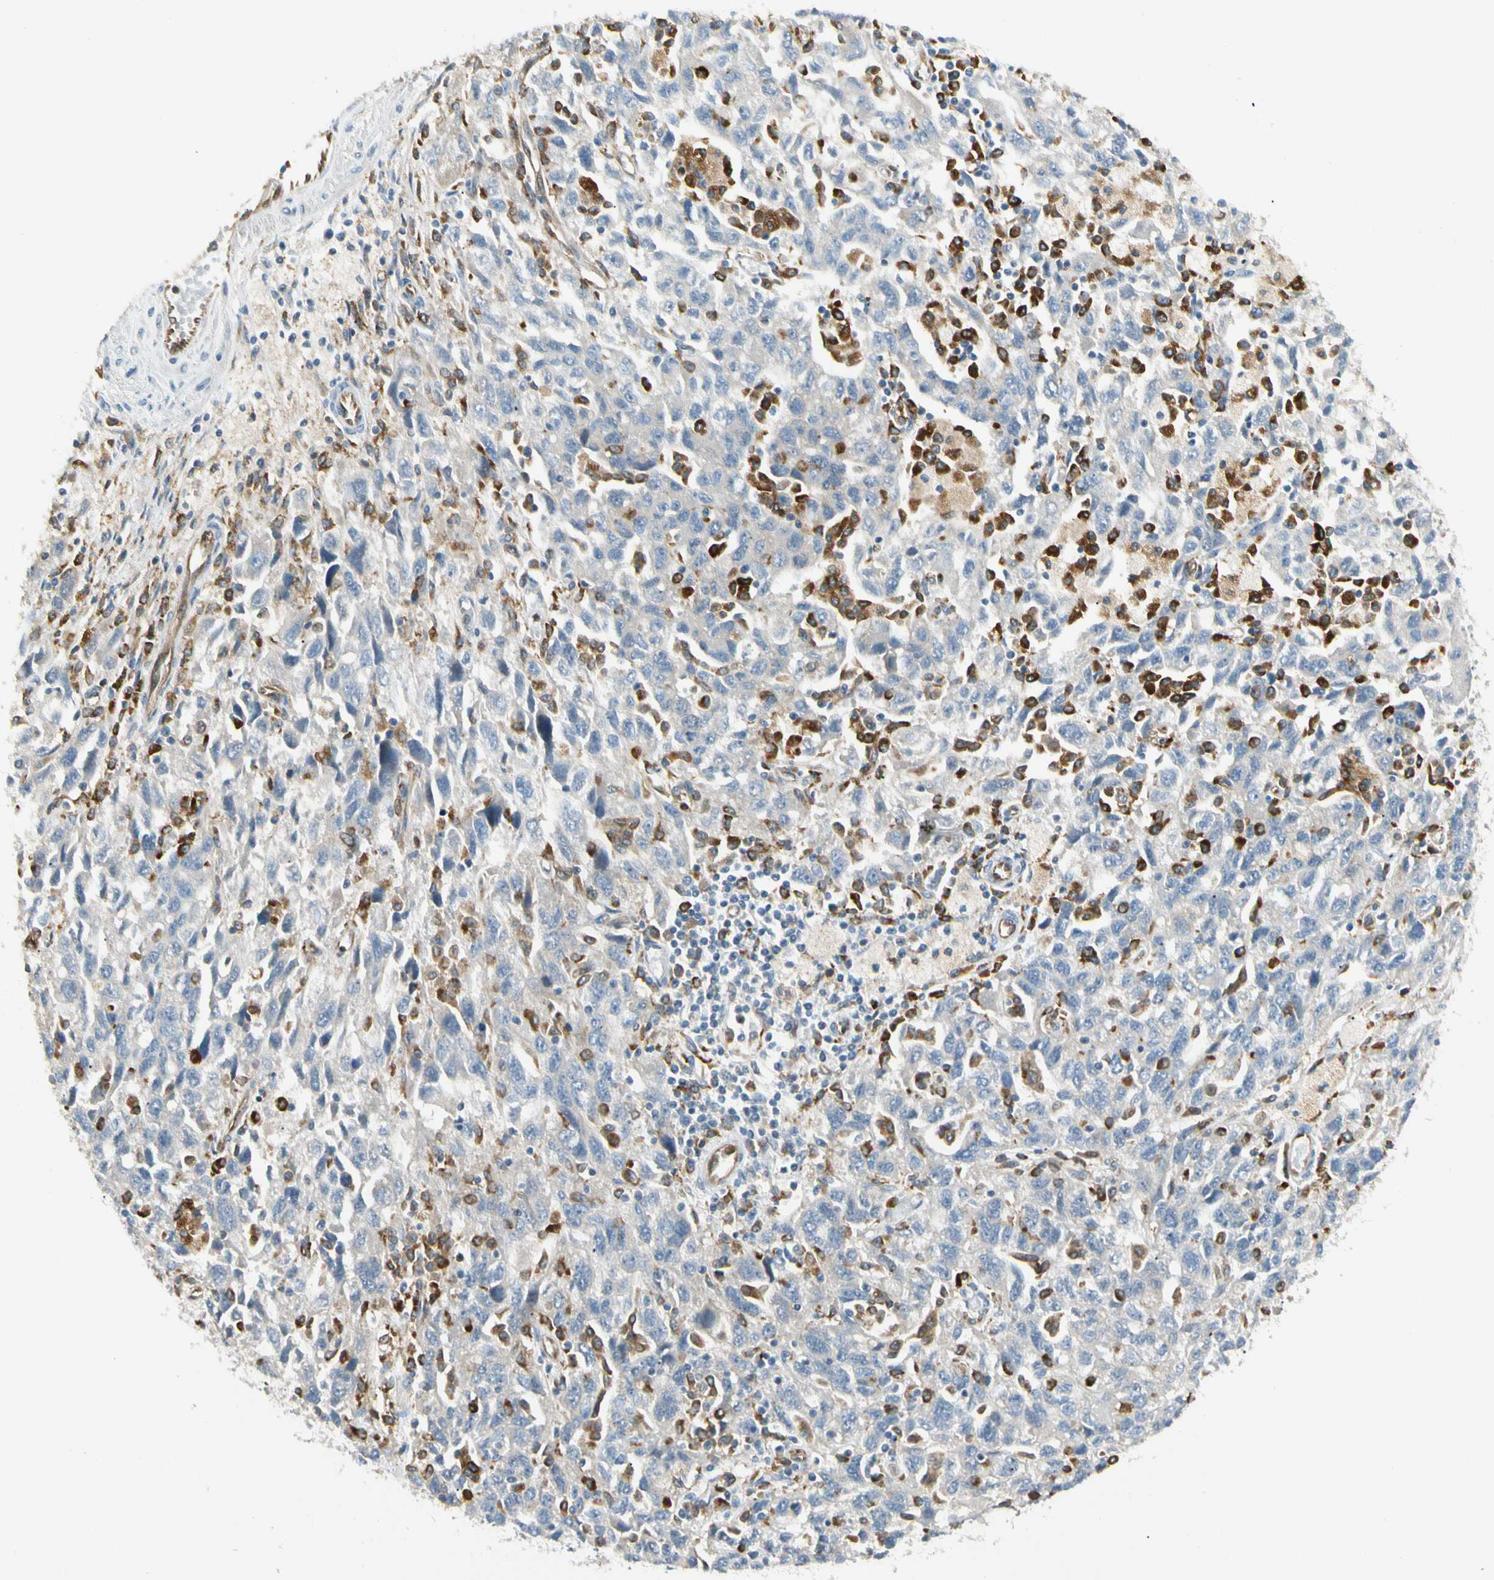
{"staining": {"intensity": "negative", "quantity": "none", "location": "none"}, "tissue": "ovarian cancer", "cell_type": "Tumor cells", "image_type": "cancer", "snomed": [{"axis": "morphology", "description": "Carcinoma, NOS"}, {"axis": "morphology", "description": "Cystadenocarcinoma, serous, NOS"}, {"axis": "topography", "description": "Ovary"}], "caption": "Tumor cells are negative for protein expression in human carcinoma (ovarian).", "gene": "LPCAT2", "patient": {"sex": "female", "age": 69}}